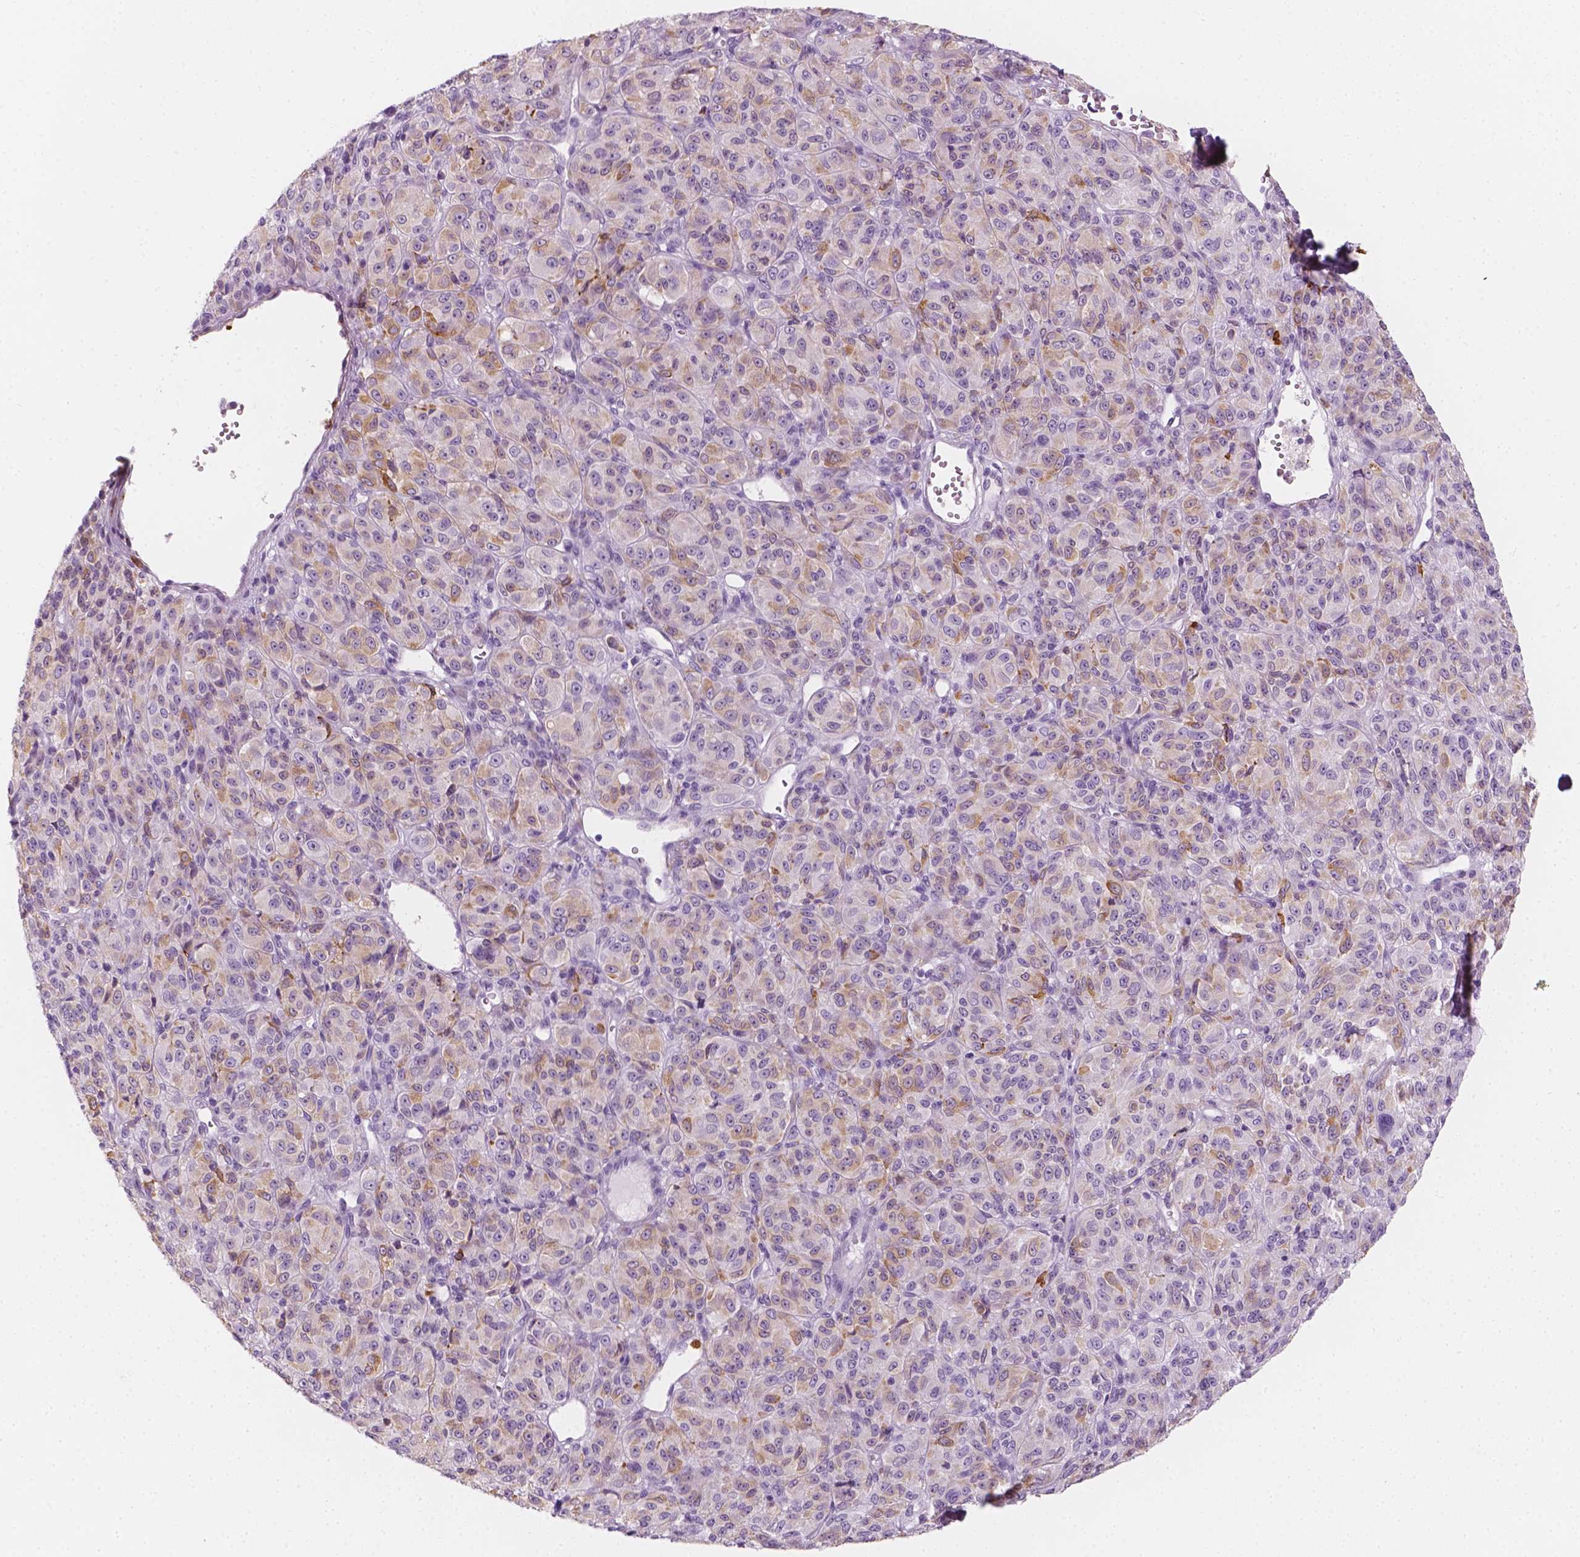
{"staining": {"intensity": "weak", "quantity": "25%-75%", "location": "cytoplasmic/membranous"}, "tissue": "melanoma", "cell_type": "Tumor cells", "image_type": "cancer", "snomed": [{"axis": "morphology", "description": "Malignant melanoma, Metastatic site"}, {"axis": "topography", "description": "Brain"}], "caption": "DAB (3,3'-diaminobenzidine) immunohistochemical staining of human melanoma exhibits weak cytoplasmic/membranous protein expression in about 25%-75% of tumor cells.", "gene": "CES1", "patient": {"sex": "female", "age": 56}}